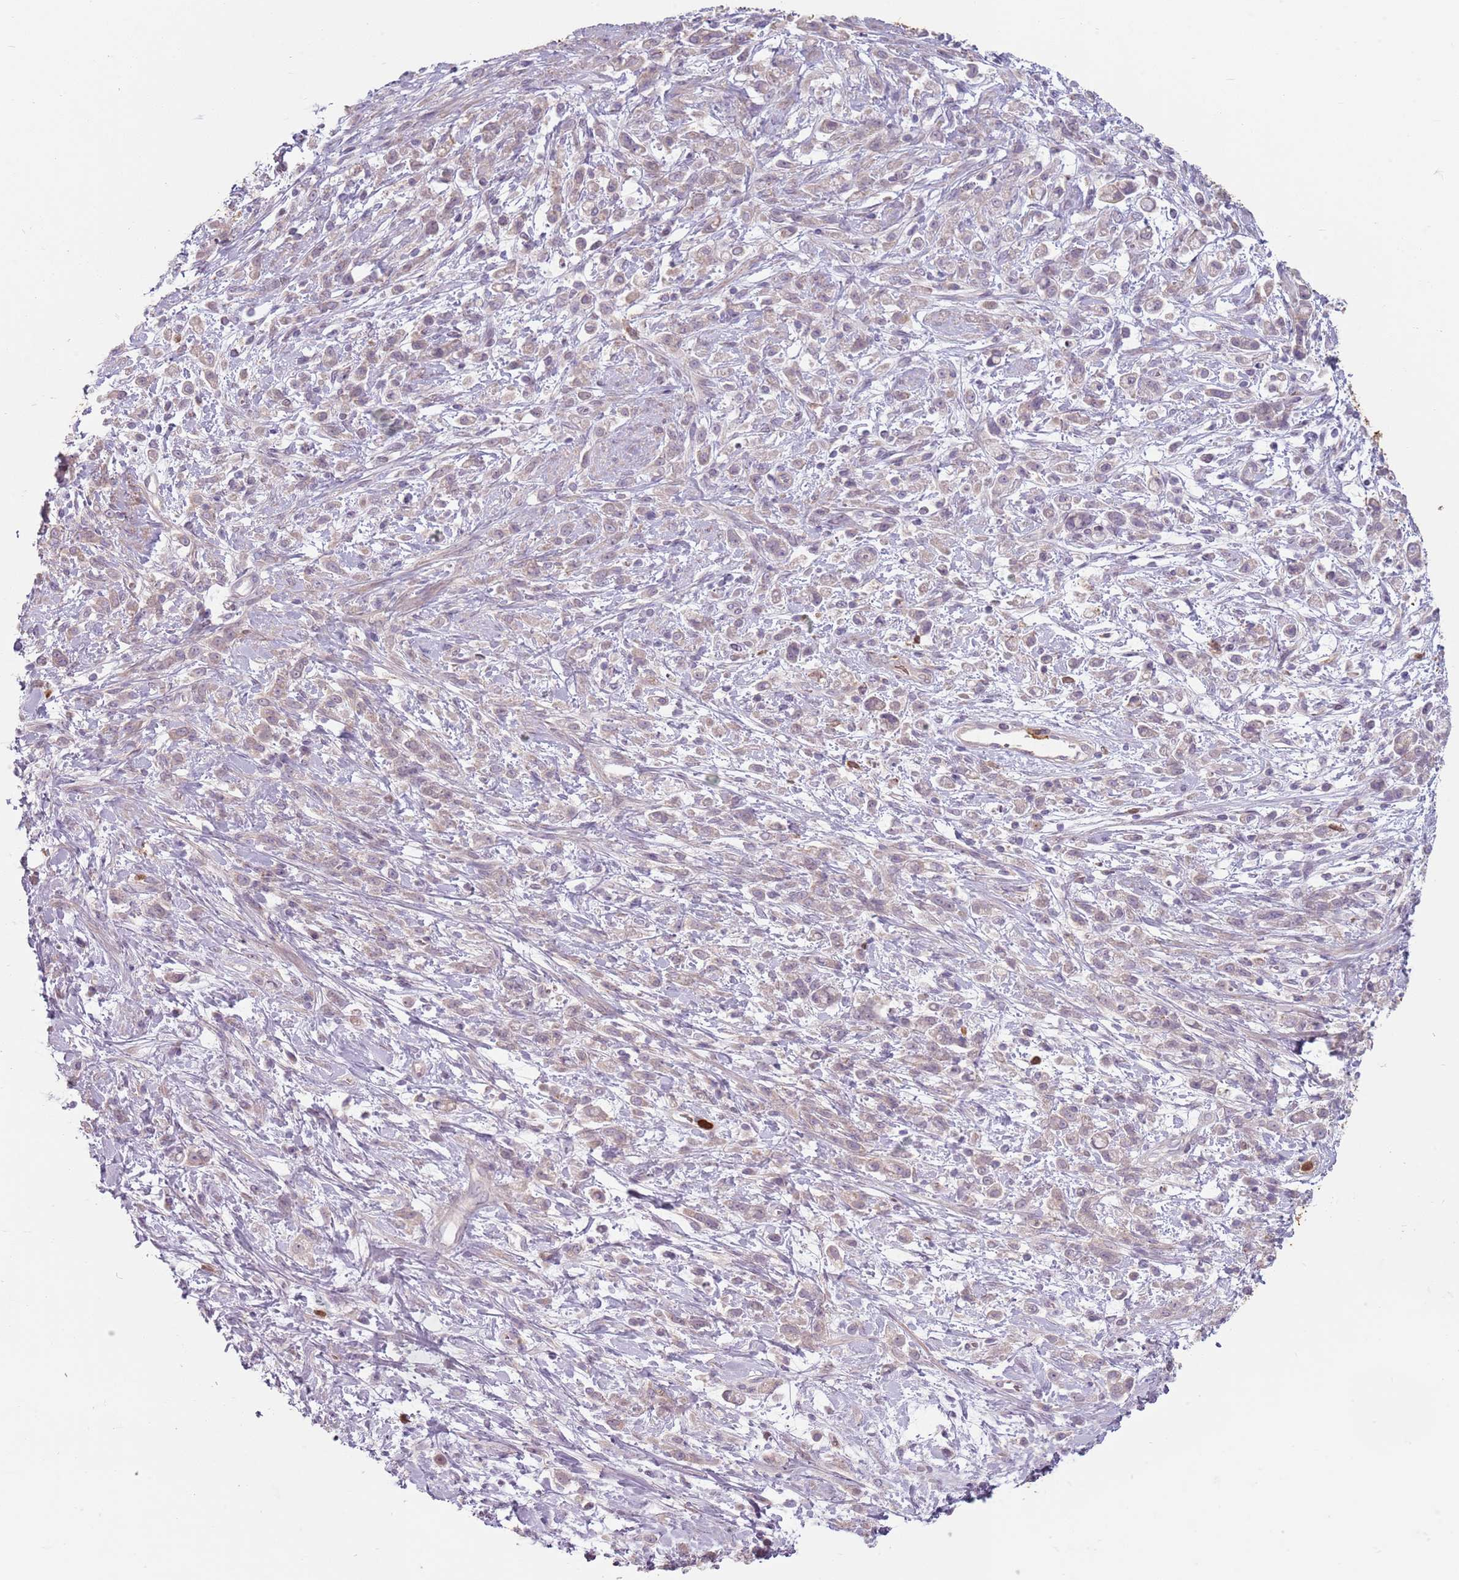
{"staining": {"intensity": "negative", "quantity": "none", "location": "none"}, "tissue": "stomach cancer", "cell_type": "Tumor cells", "image_type": "cancer", "snomed": [{"axis": "morphology", "description": "Adenocarcinoma, NOS"}, {"axis": "topography", "description": "Stomach"}], "caption": "Immunohistochemical staining of stomach cancer exhibits no significant positivity in tumor cells. Brightfield microscopy of immunohistochemistry stained with DAB (3,3'-diaminobenzidine) (brown) and hematoxylin (blue), captured at high magnification.", "gene": "SPAG4", "patient": {"sex": "female", "age": 60}}